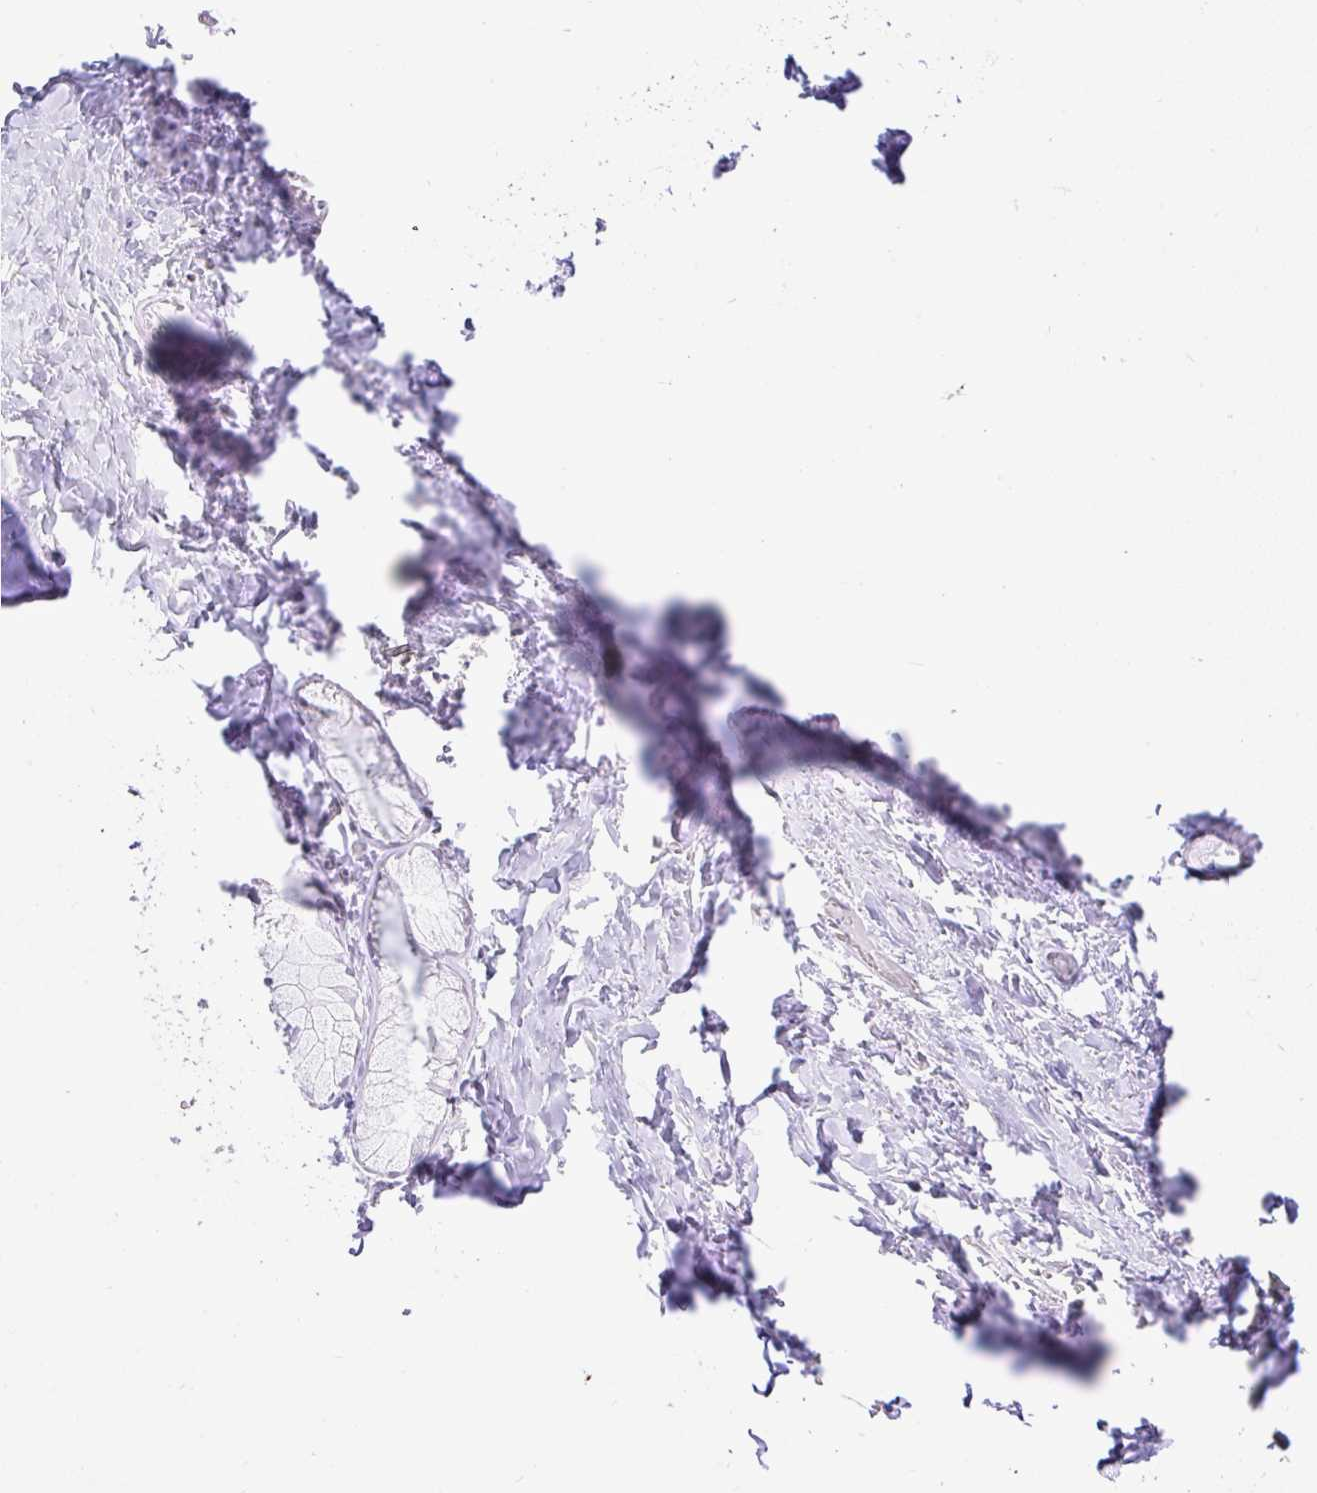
{"staining": {"intensity": "negative", "quantity": "none", "location": "none"}, "tissue": "adipose tissue", "cell_type": "Adipocytes", "image_type": "normal", "snomed": [{"axis": "morphology", "description": "Normal tissue, NOS"}, {"axis": "topography", "description": "Cartilage tissue"}], "caption": "An immunohistochemistry image of normal adipose tissue is shown. There is no staining in adipocytes of adipose tissue.", "gene": "CCDC142", "patient": {"sex": "male", "age": 57}}